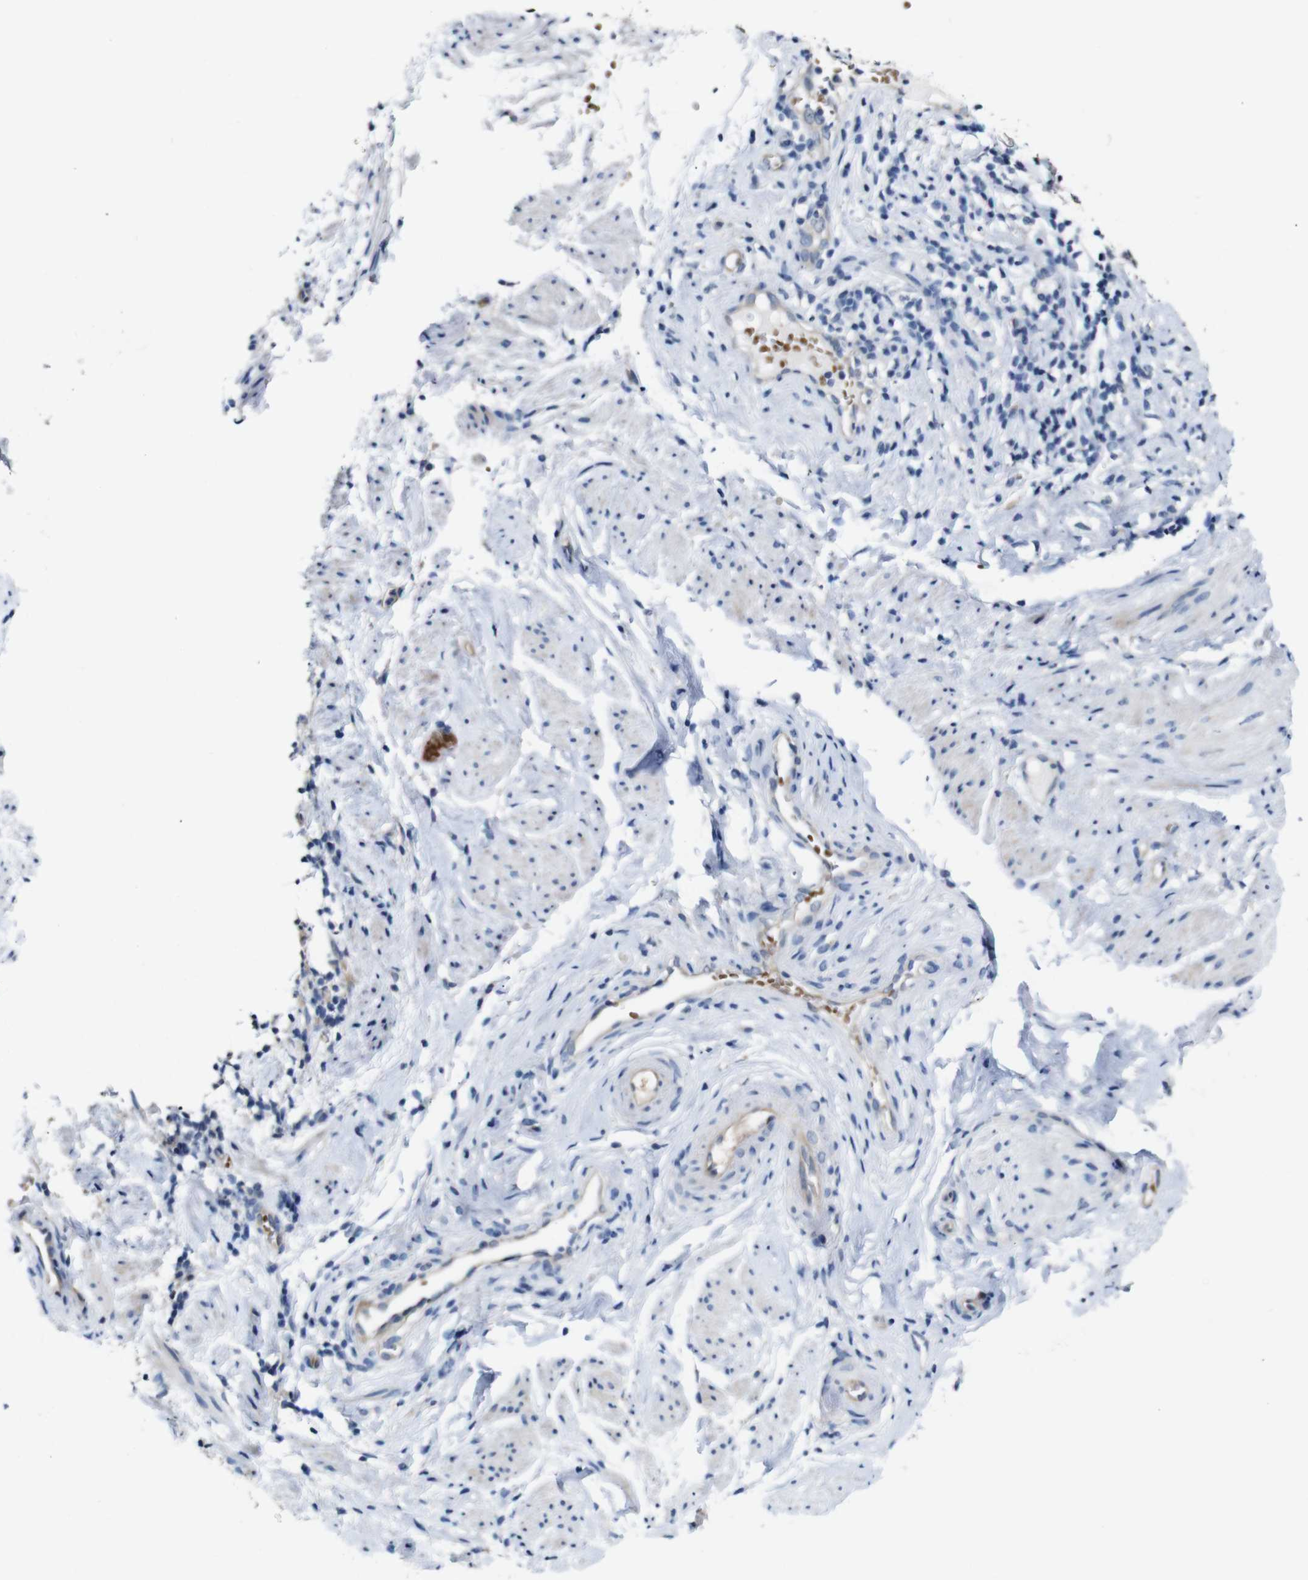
{"staining": {"intensity": "negative", "quantity": "none", "location": "none"}, "tissue": "endometrial cancer", "cell_type": "Tumor cells", "image_type": "cancer", "snomed": [{"axis": "morphology", "description": "Adenocarcinoma, NOS"}, {"axis": "topography", "description": "Endometrium"}], "caption": "DAB (3,3'-diaminobenzidine) immunohistochemical staining of endometrial cancer (adenocarcinoma) demonstrates no significant expression in tumor cells. (Immunohistochemistry, brightfield microscopy, high magnification).", "gene": "TBC1D32", "patient": {"sex": "female", "age": 85}}